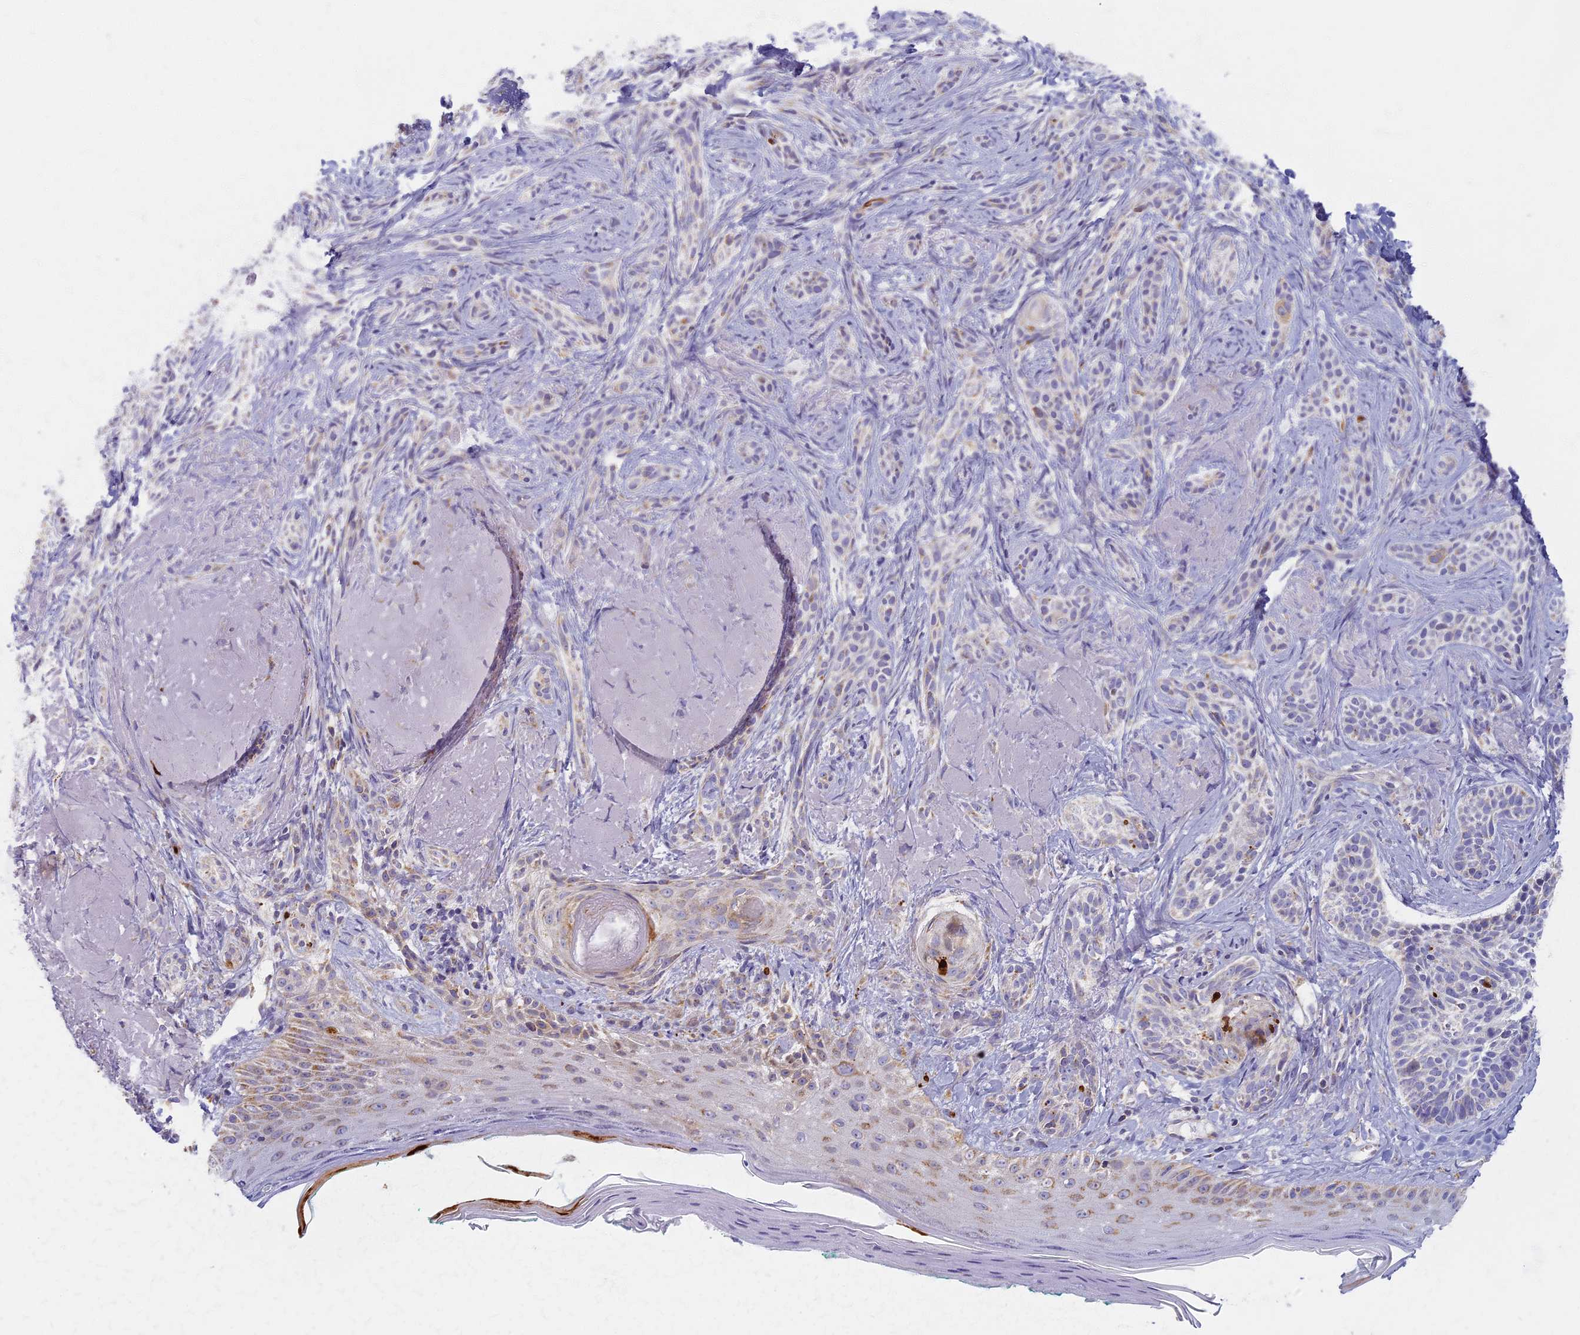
{"staining": {"intensity": "weak", "quantity": "<25%", "location": "cytoplasmic/membranous"}, "tissue": "skin cancer", "cell_type": "Tumor cells", "image_type": "cancer", "snomed": [{"axis": "morphology", "description": "Basal cell carcinoma"}, {"axis": "topography", "description": "Skin"}], "caption": "IHC micrograph of neoplastic tissue: human skin basal cell carcinoma stained with DAB displays no significant protein expression in tumor cells.", "gene": "MRPS25", "patient": {"sex": "male", "age": 71}}